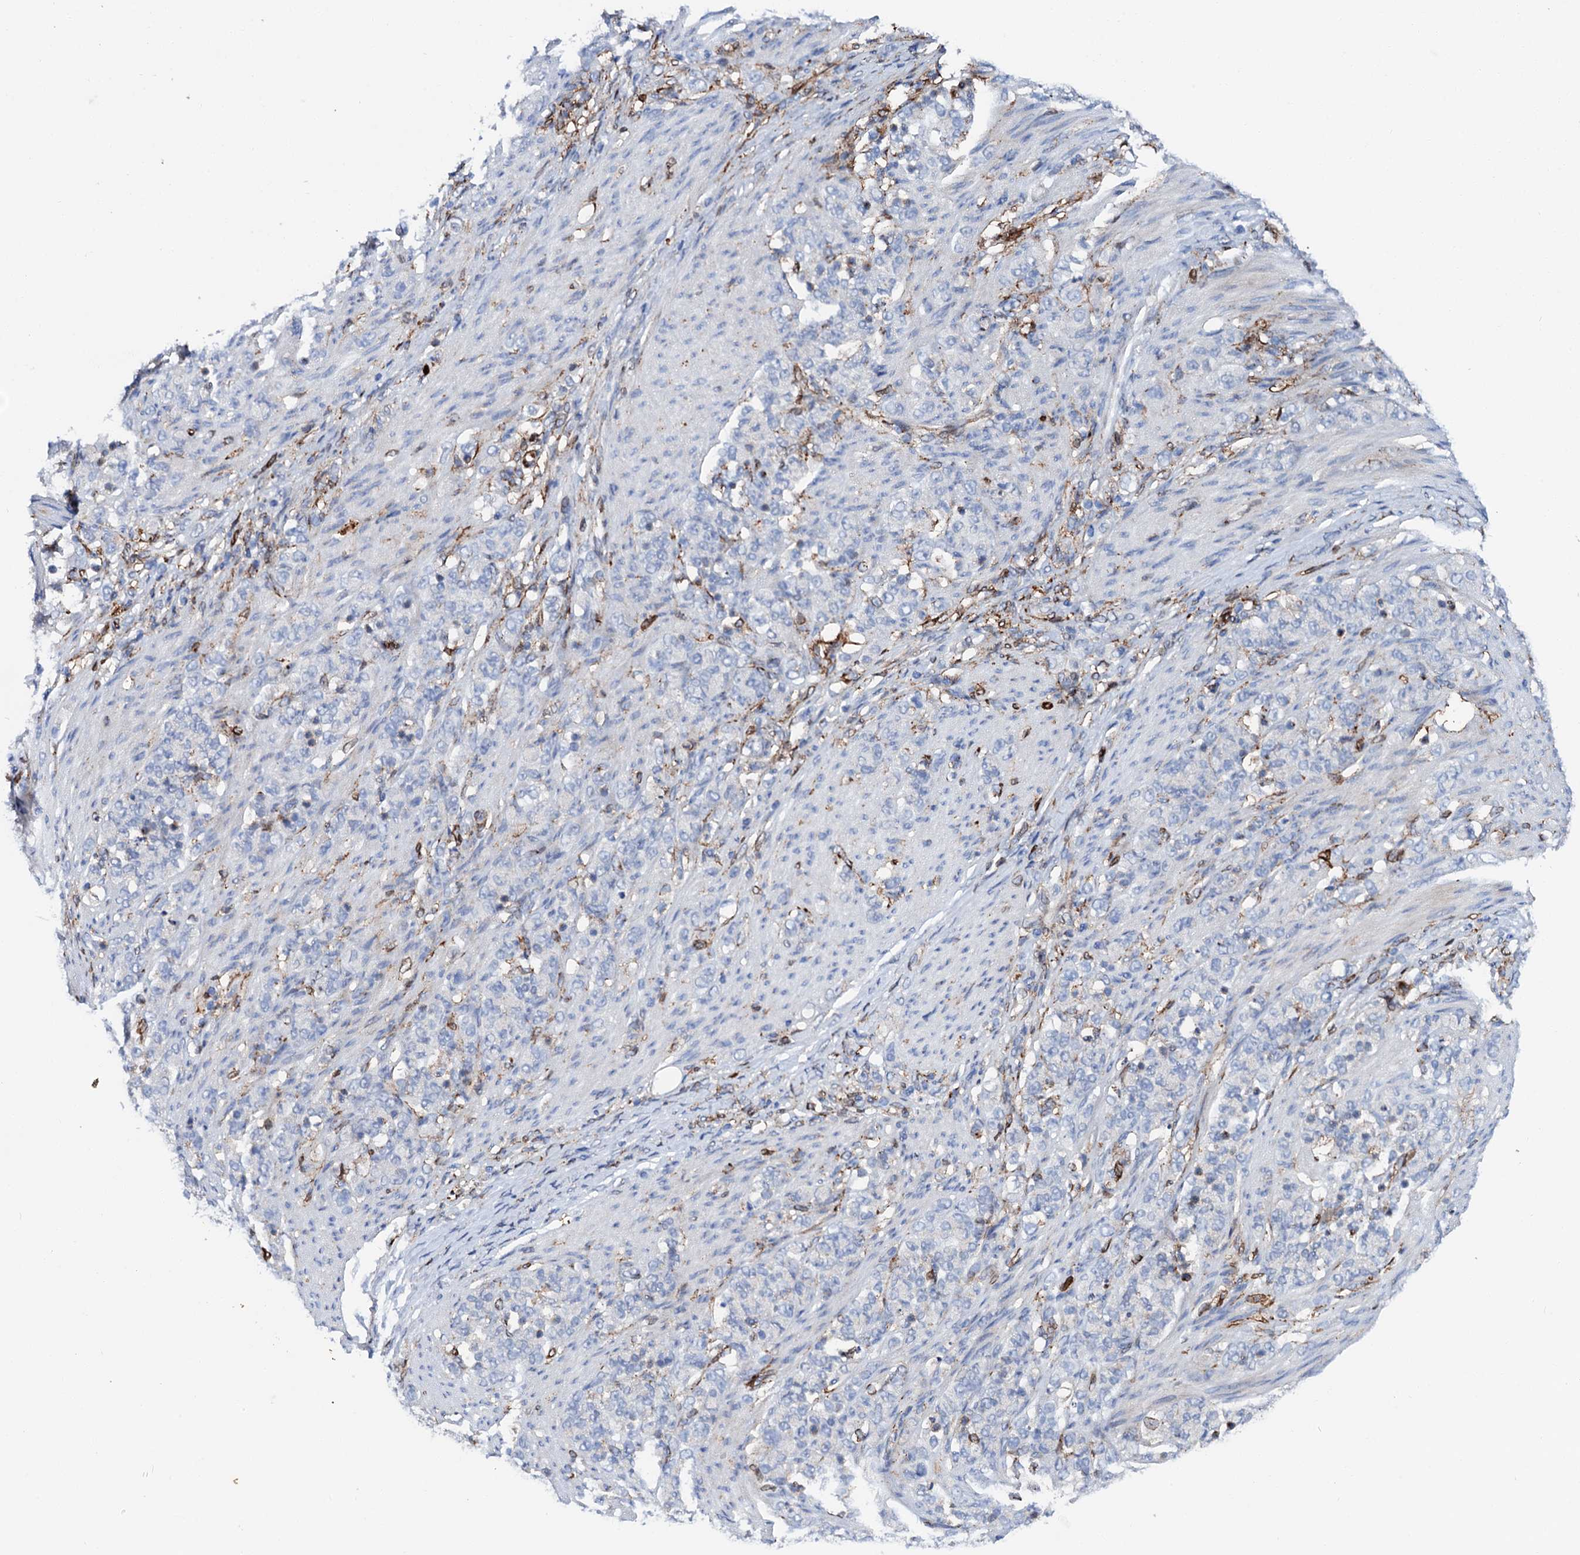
{"staining": {"intensity": "negative", "quantity": "none", "location": "none"}, "tissue": "stomach cancer", "cell_type": "Tumor cells", "image_type": "cancer", "snomed": [{"axis": "morphology", "description": "Adenocarcinoma, NOS"}, {"axis": "topography", "description": "Stomach"}], "caption": "Human adenocarcinoma (stomach) stained for a protein using immunohistochemistry reveals no positivity in tumor cells.", "gene": "MED13L", "patient": {"sex": "female", "age": 79}}